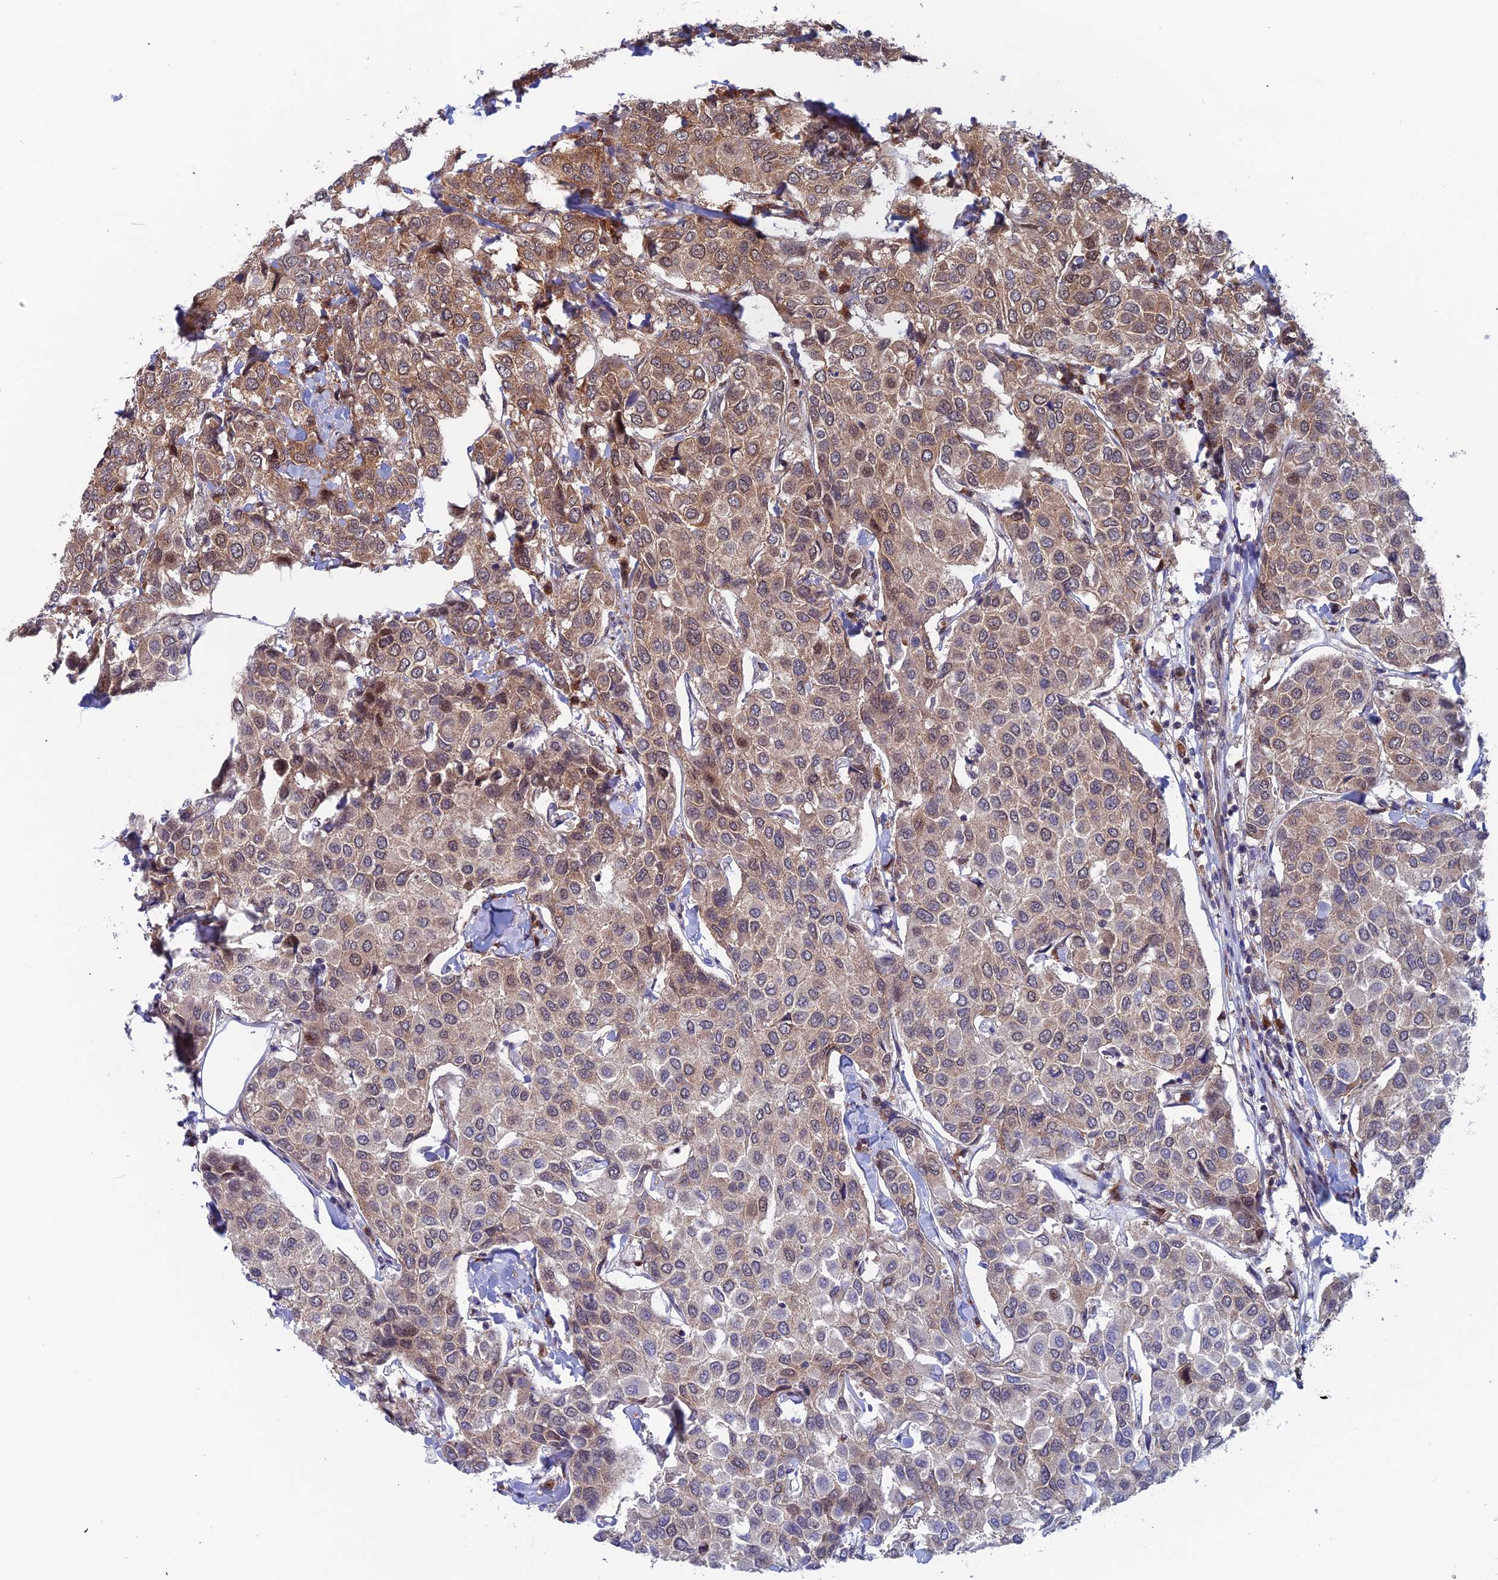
{"staining": {"intensity": "moderate", "quantity": ">75%", "location": "cytoplasmic/membranous,nuclear"}, "tissue": "breast cancer", "cell_type": "Tumor cells", "image_type": "cancer", "snomed": [{"axis": "morphology", "description": "Duct carcinoma"}, {"axis": "topography", "description": "Breast"}], "caption": "Human breast cancer (infiltrating ductal carcinoma) stained with a brown dye shows moderate cytoplasmic/membranous and nuclear positive positivity in approximately >75% of tumor cells.", "gene": "IGBP1", "patient": {"sex": "female", "age": 55}}